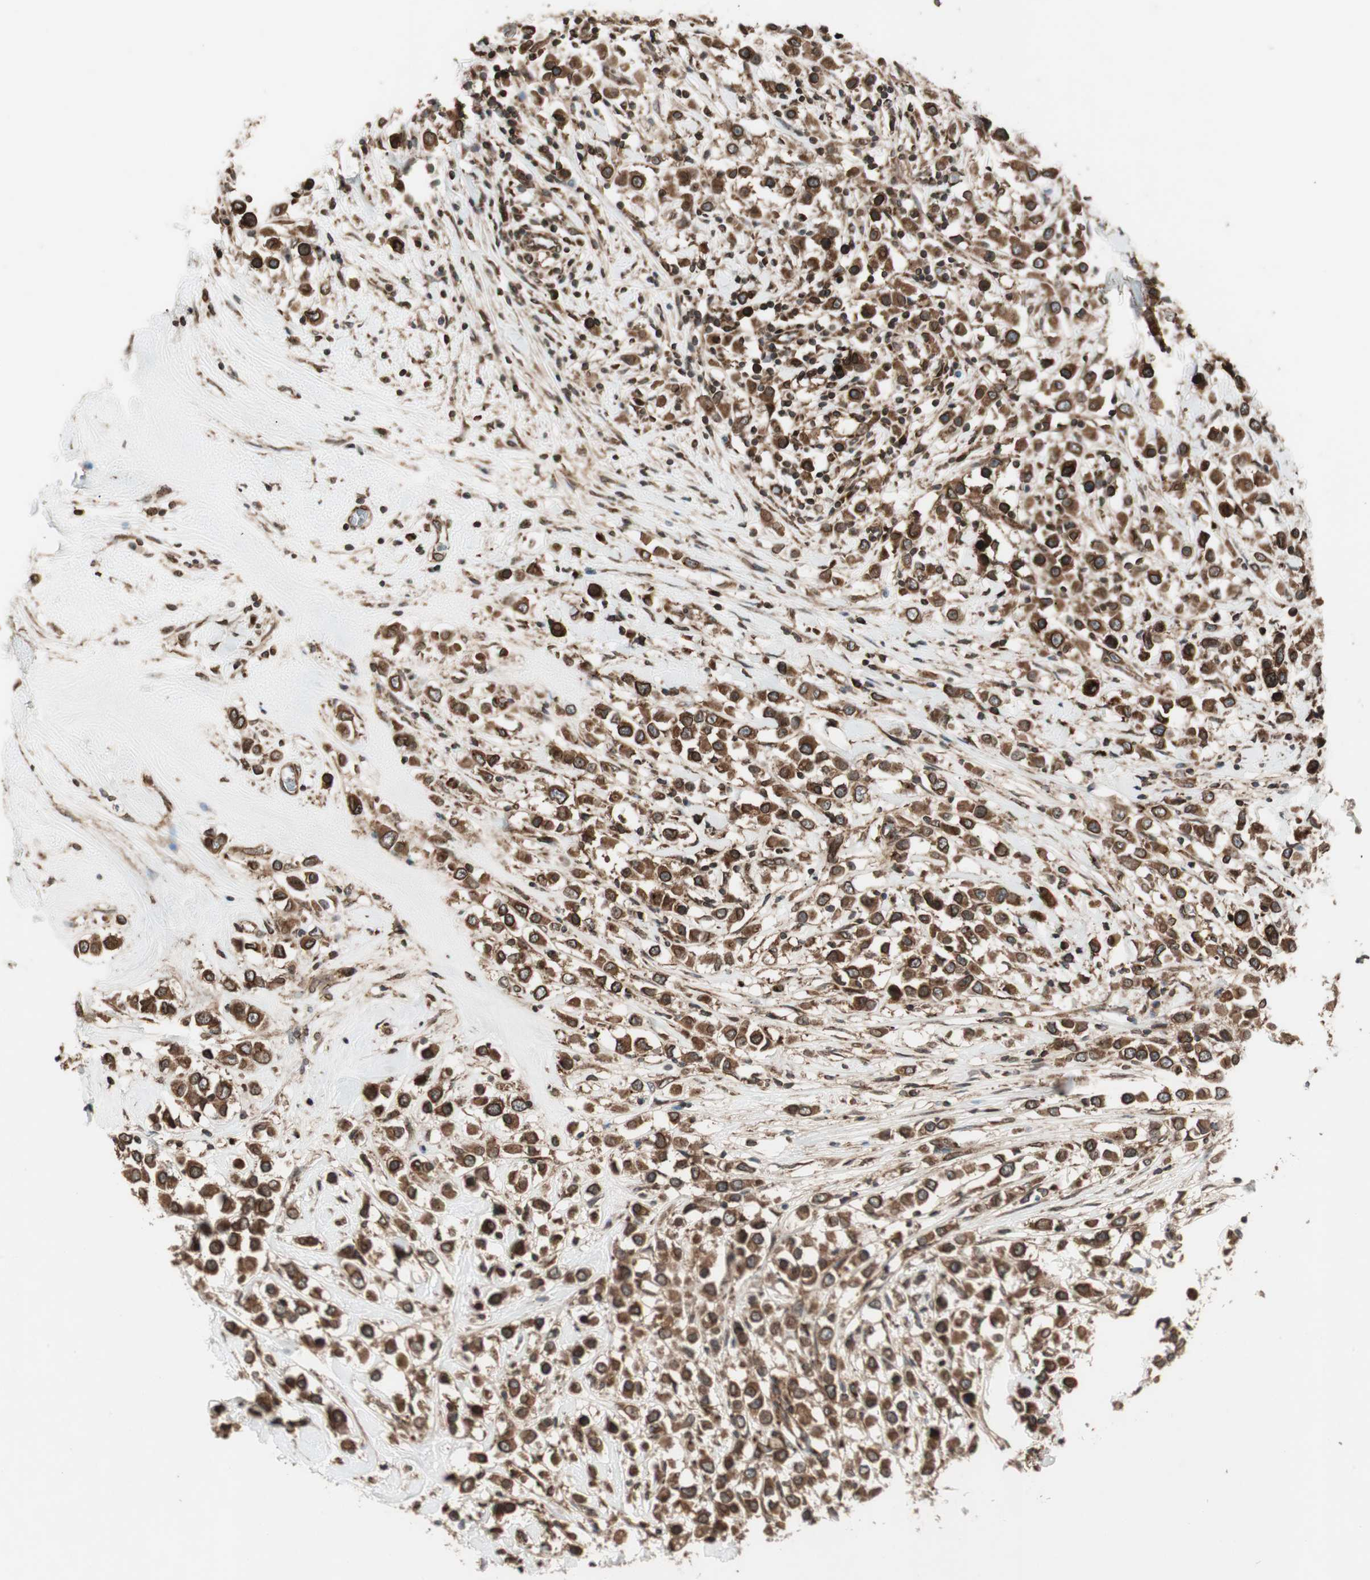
{"staining": {"intensity": "strong", "quantity": ">75%", "location": "cytoplasmic/membranous,nuclear"}, "tissue": "breast cancer", "cell_type": "Tumor cells", "image_type": "cancer", "snomed": [{"axis": "morphology", "description": "Duct carcinoma"}, {"axis": "topography", "description": "Breast"}], "caption": "The immunohistochemical stain shows strong cytoplasmic/membranous and nuclear staining in tumor cells of breast cancer tissue.", "gene": "NUP62", "patient": {"sex": "female", "age": 61}}